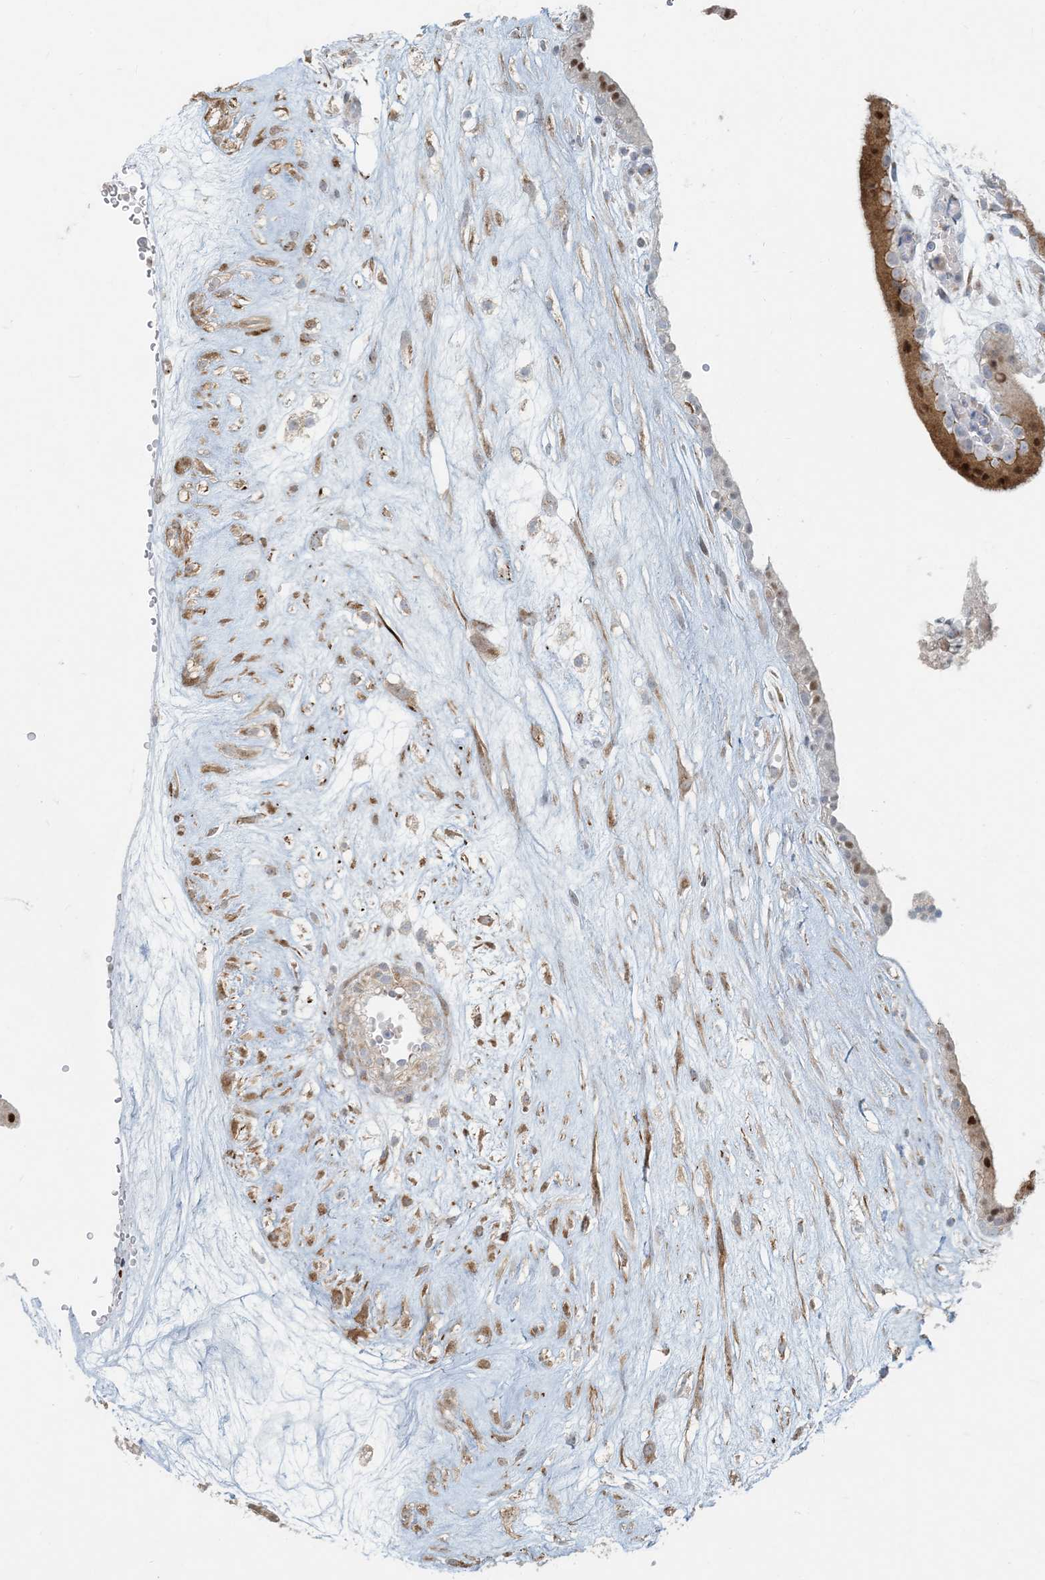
{"staining": {"intensity": "moderate", "quantity": ">75%", "location": "cytoplasmic/membranous"}, "tissue": "placenta", "cell_type": "Decidual cells", "image_type": "normal", "snomed": [{"axis": "morphology", "description": "Normal tissue, NOS"}, {"axis": "topography", "description": "Placenta"}], "caption": "High-magnification brightfield microscopy of unremarkable placenta stained with DAB (brown) and counterstained with hematoxylin (blue). decidual cells exhibit moderate cytoplasmic/membranous expression is identified in about>75% of cells. (IHC, brightfield microscopy, high magnification).", "gene": "BCORL1", "patient": {"sex": "female", "age": 18}}